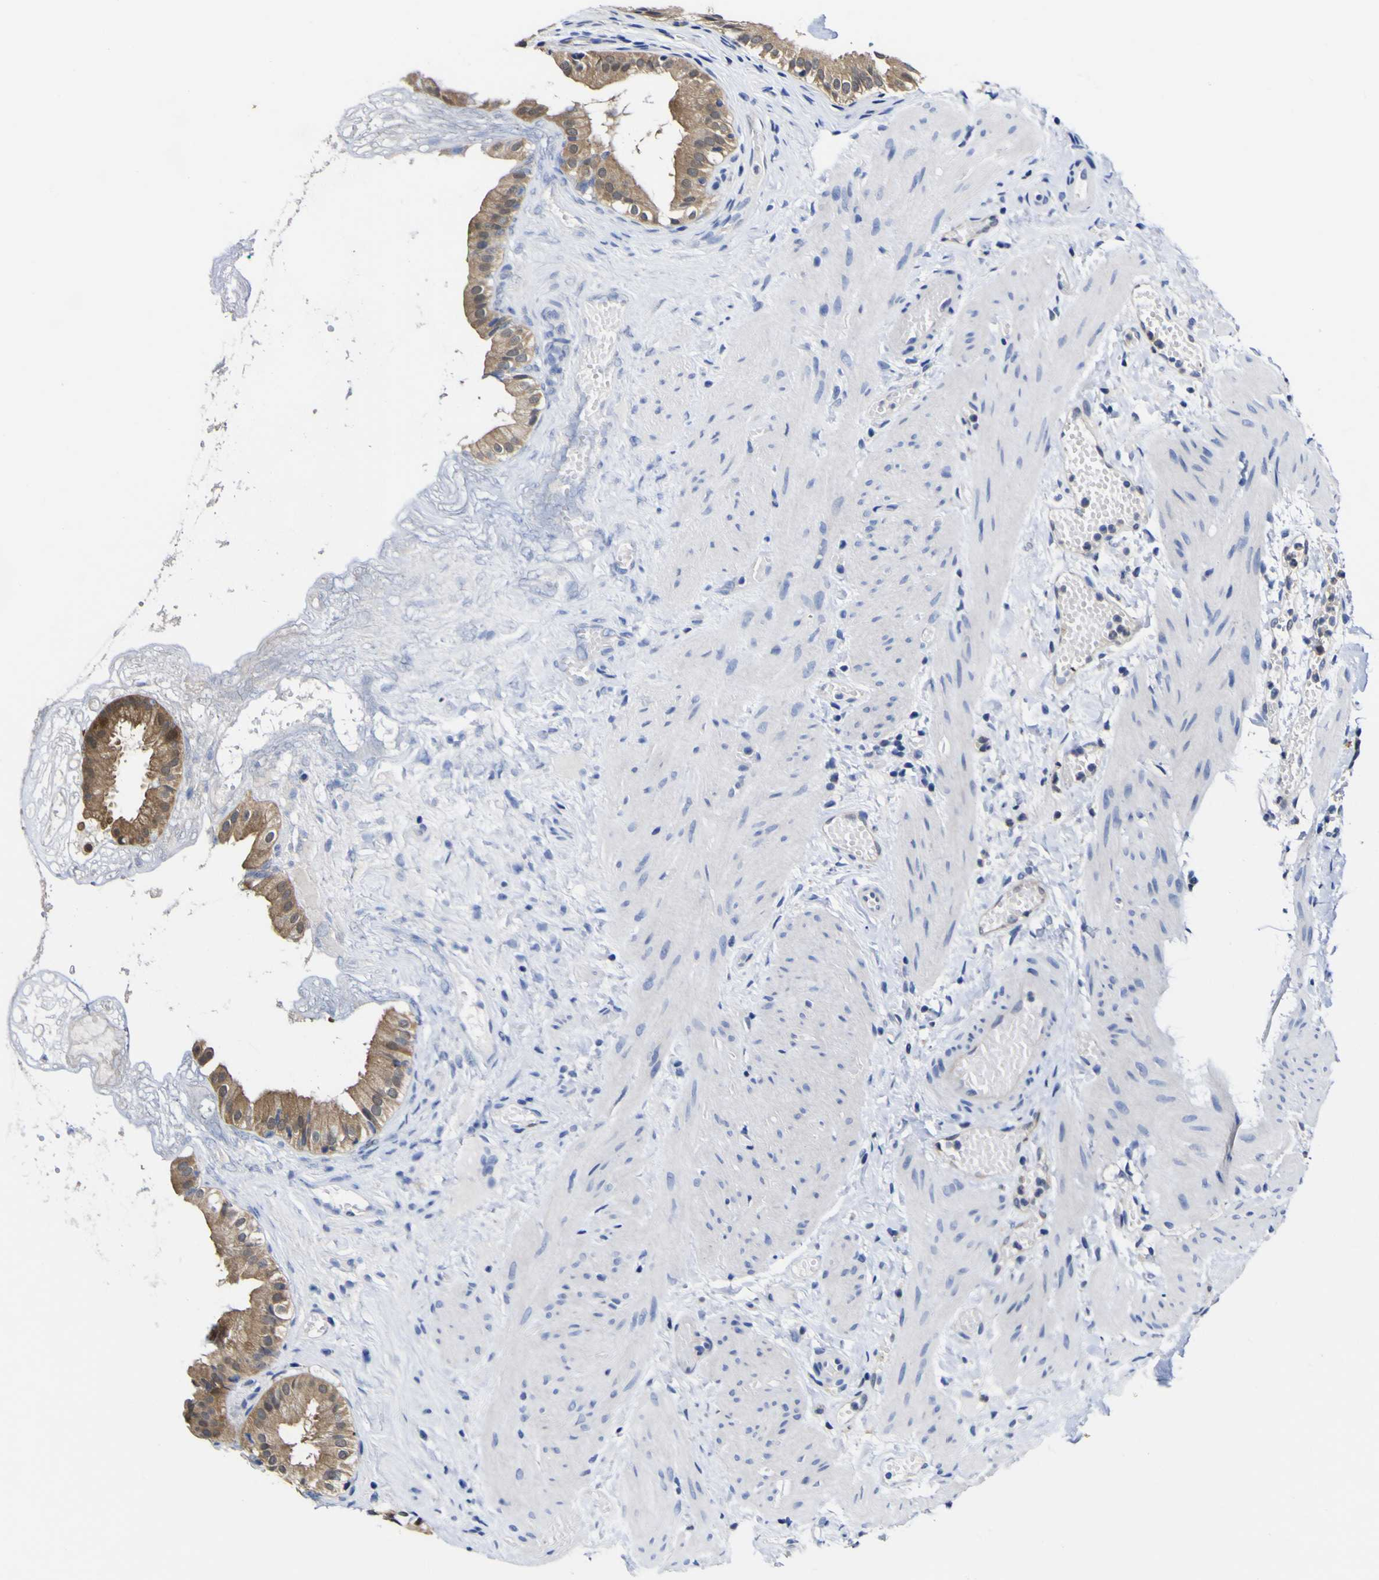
{"staining": {"intensity": "moderate", "quantity": ">75%", "location": "cytoplasmic/membranous"}, "tissue": "gallbladder", "cell_type": "Glandular cells", "image_type": "normal", "snomed": [{"axis": "morphology", "description": "Normal tissue, NOS"}, {"axis": "topography", "description": "Gallbladder"}], "caption": "An image of human gallbladder stained for a protein displays moderate cytoplasmic/membranous brown staining in glandular cells. Using DAB (3,3'-diaminobenzidine) (brown) and hematoxylin (blue) stains, captured at high magnification using brightfield microscopy.", "gene": "CASP6", "patient": {"sex": "female", "age": 26}}